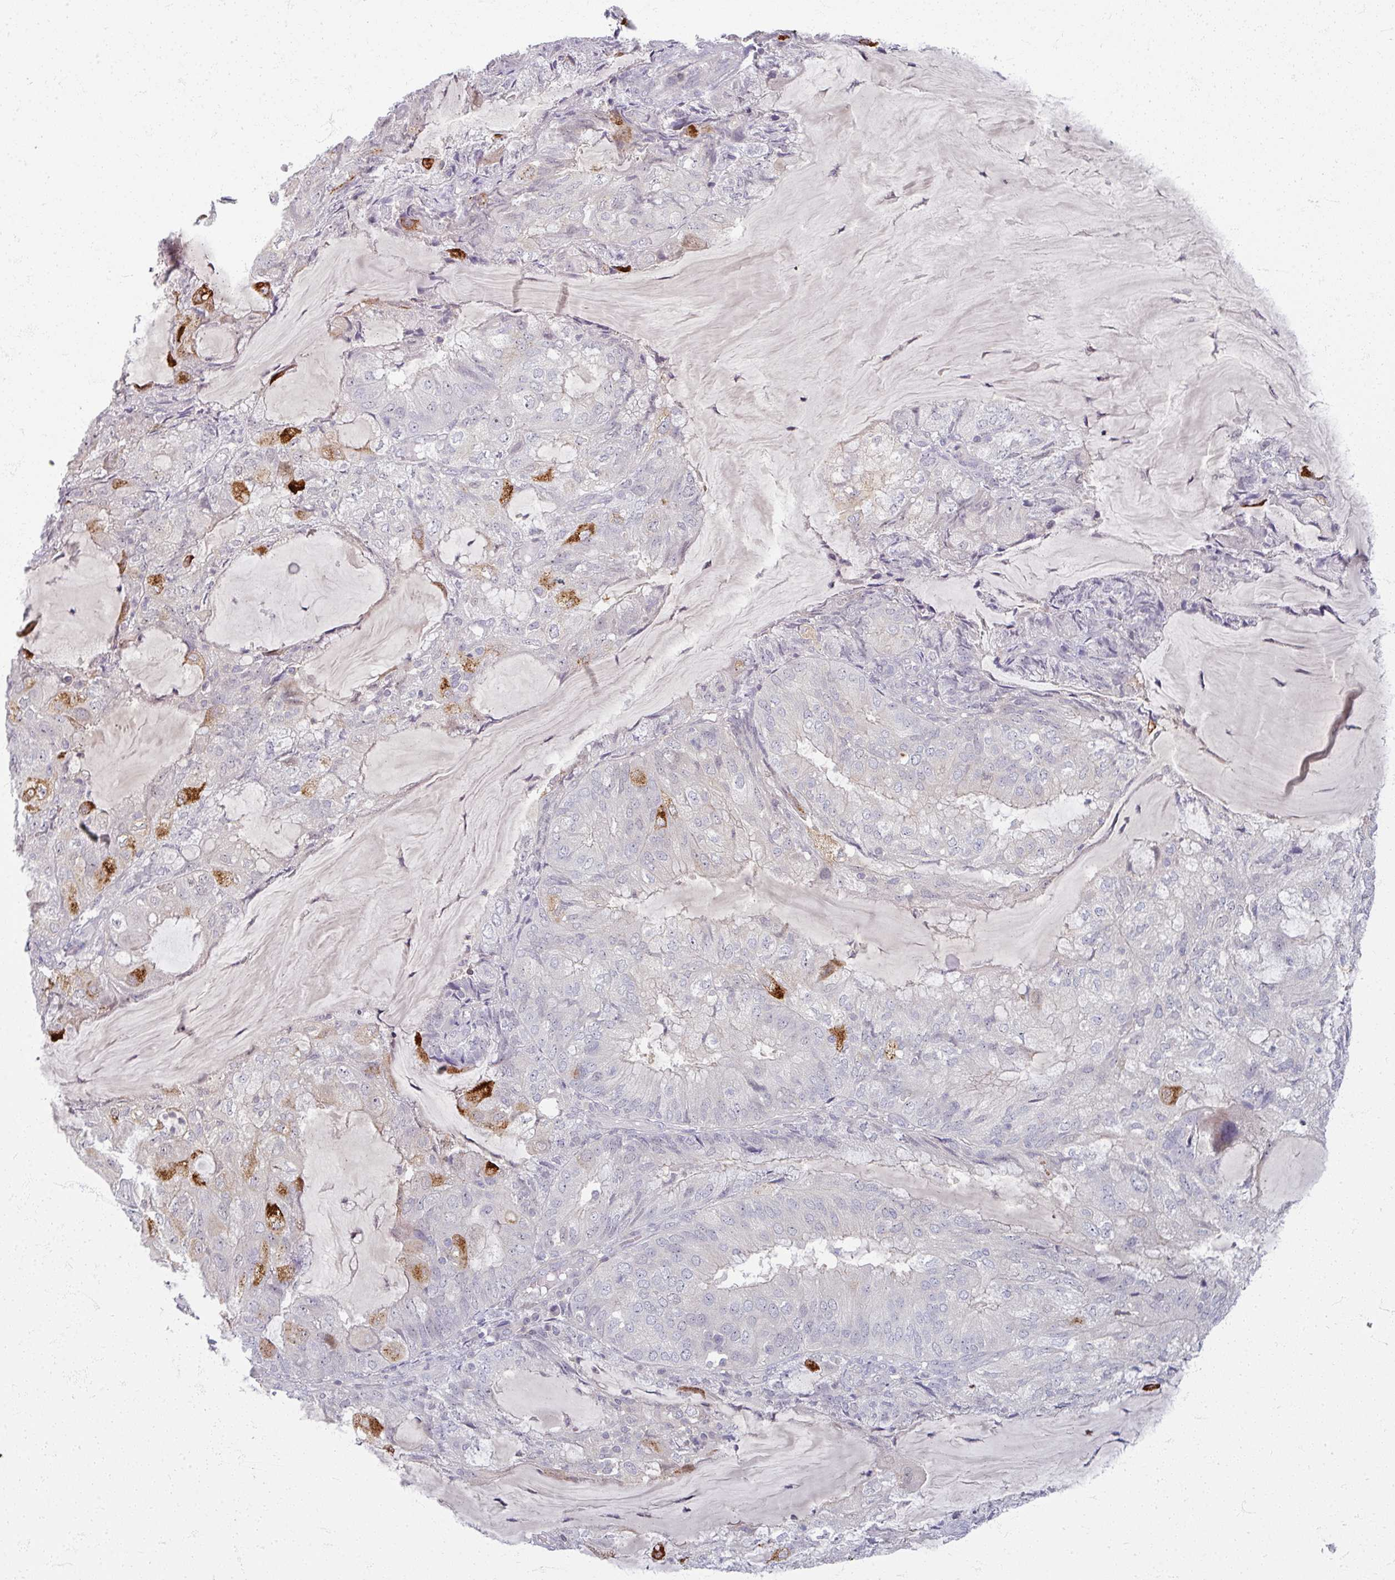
{"staining": {"intensity": "strong", "quantity": "<25%", "location": "cytoplasmic/membranous"}, "tissue": "endometrial cancer", "cell_type": "Tumor cells", "image_type": "cancer", "snomed": [{"axis": "morphology", "description": "Adenocarcinoma, NOS"}, {"axis": "topography", "description": "Endometrium"}], "caption": "IHC (DAB) staining of human adenocarcinoma (endometrial) reveals strong cytoplasmic/membranous protein staining in approximately <25% of tumor cells. The staining is performed using DAB (3,3'-diaminobenzidine) brown chromogen to label protein expression. The nuclei are counter-stained blue using hematoxylin.", "gene": "TTLL7", "patient": {"sex": "female", "age": 81}}